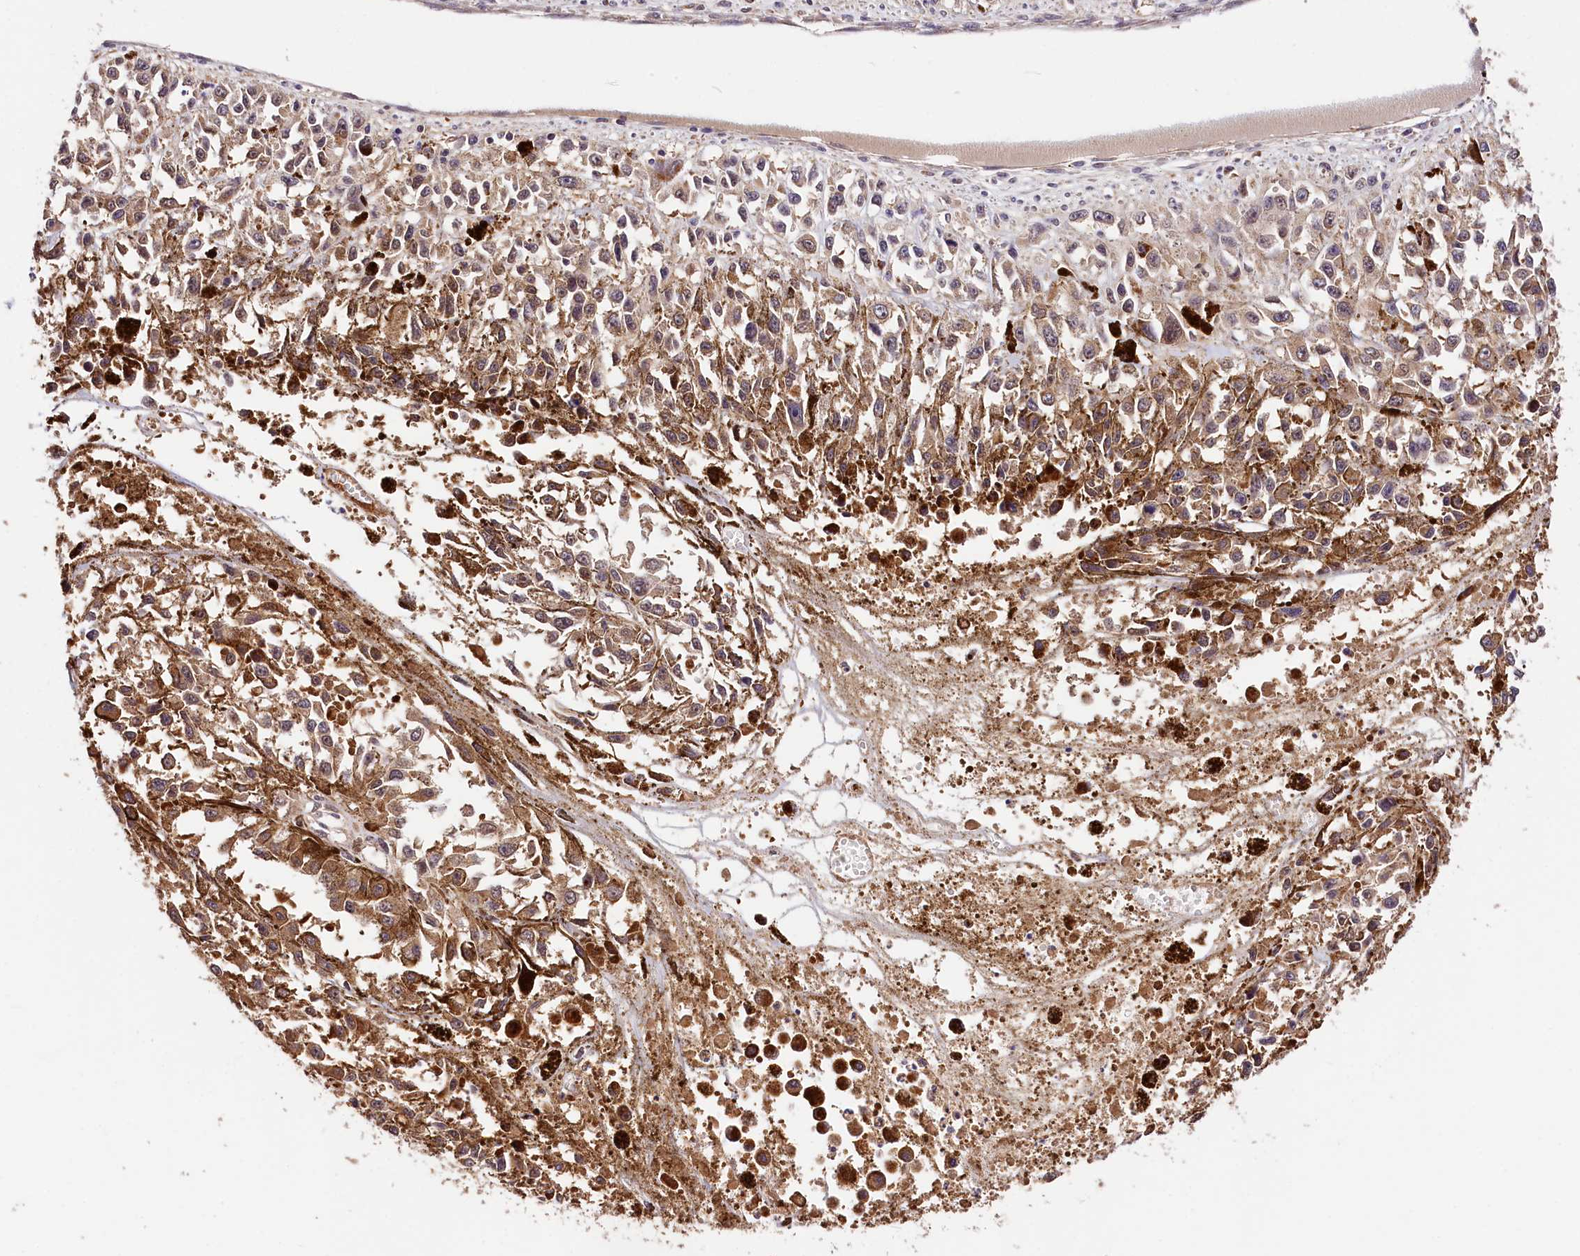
{"staining": {"intensity": "moderate", "quantity": ">75%", "location": "cytoplasmic/membranous"}, "tissue": "melanoma", "cell_type": "Tumor cells", "image_type": "cancer", "snomed": [{"axis": "morphology", "description": "Malignant melanoma, Metastatic site"}, {"axis": "topography", "description": "Lymph node"}], "caption": "DAB (3,3'-diaminobenzidine) immunohistochemical staining of human melanoma exhibits moderate cytoplasmic/membranous protein expression in approximately >75% of tumor cells. (Brightfield microscopy of DAB IHC at high magnification).", "gene": "KPTN", "patient": {"sex": "male", "age": 59}}